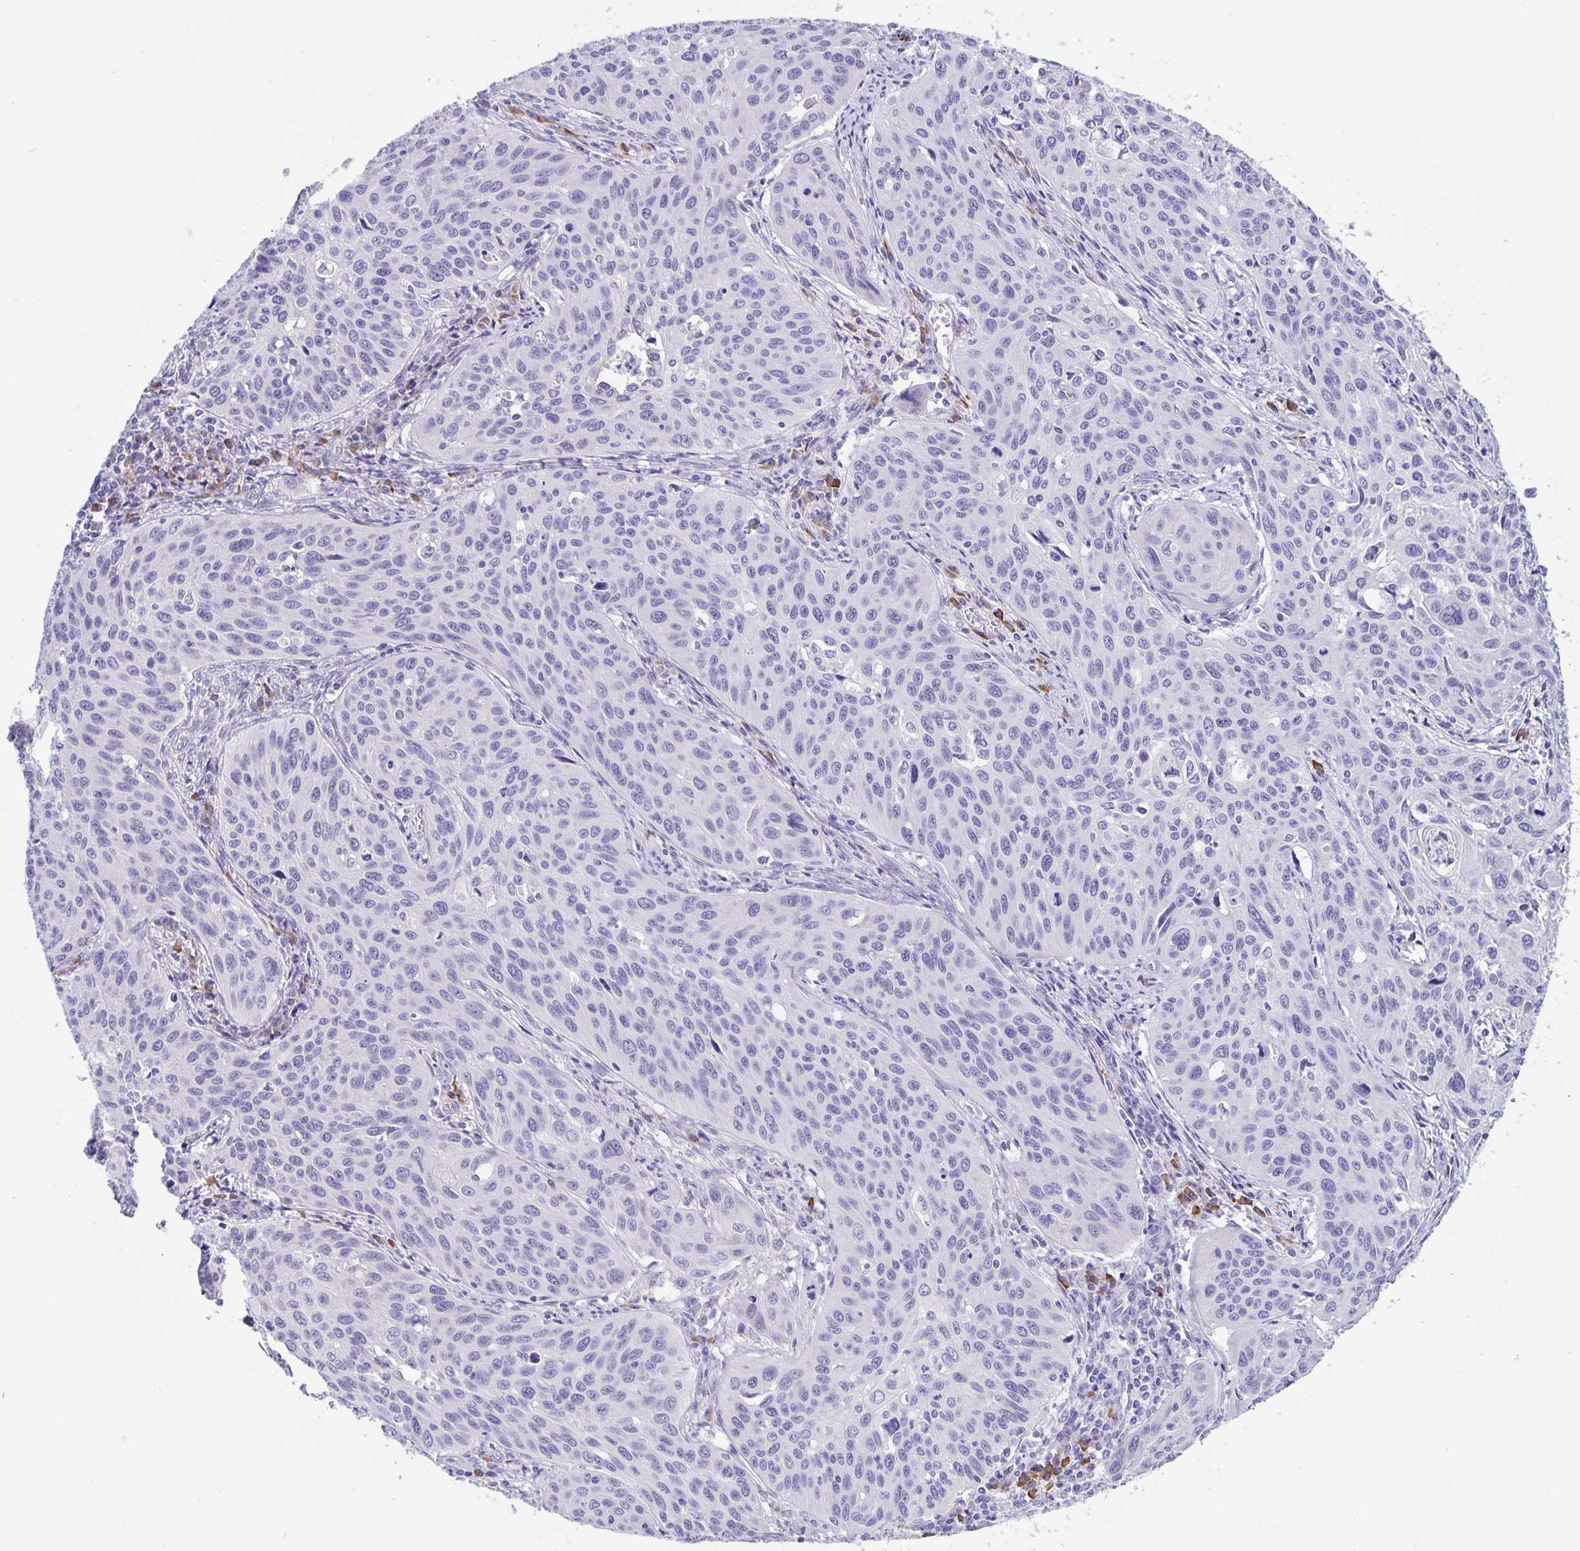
{"staining": {"intensity": "negative", "quantity": "none", "location": "none"}, "tissue": "cervical cancer", "cell_type": "Tumor cells", "image_type": "cancer", "snomed": [{"axis": "morphology", "description": "Squamous cell carcinoma, NOS"}, {"axis": "topography", "description": "Cervix"}], "caption": "Photomicrograph shows no significant protein expression in tumor cells of cervical squamous cell carcinoma. Nuclei are stained in blue.", "gene": "ERMN", "patient": {"sex": "female", "age": 31}}